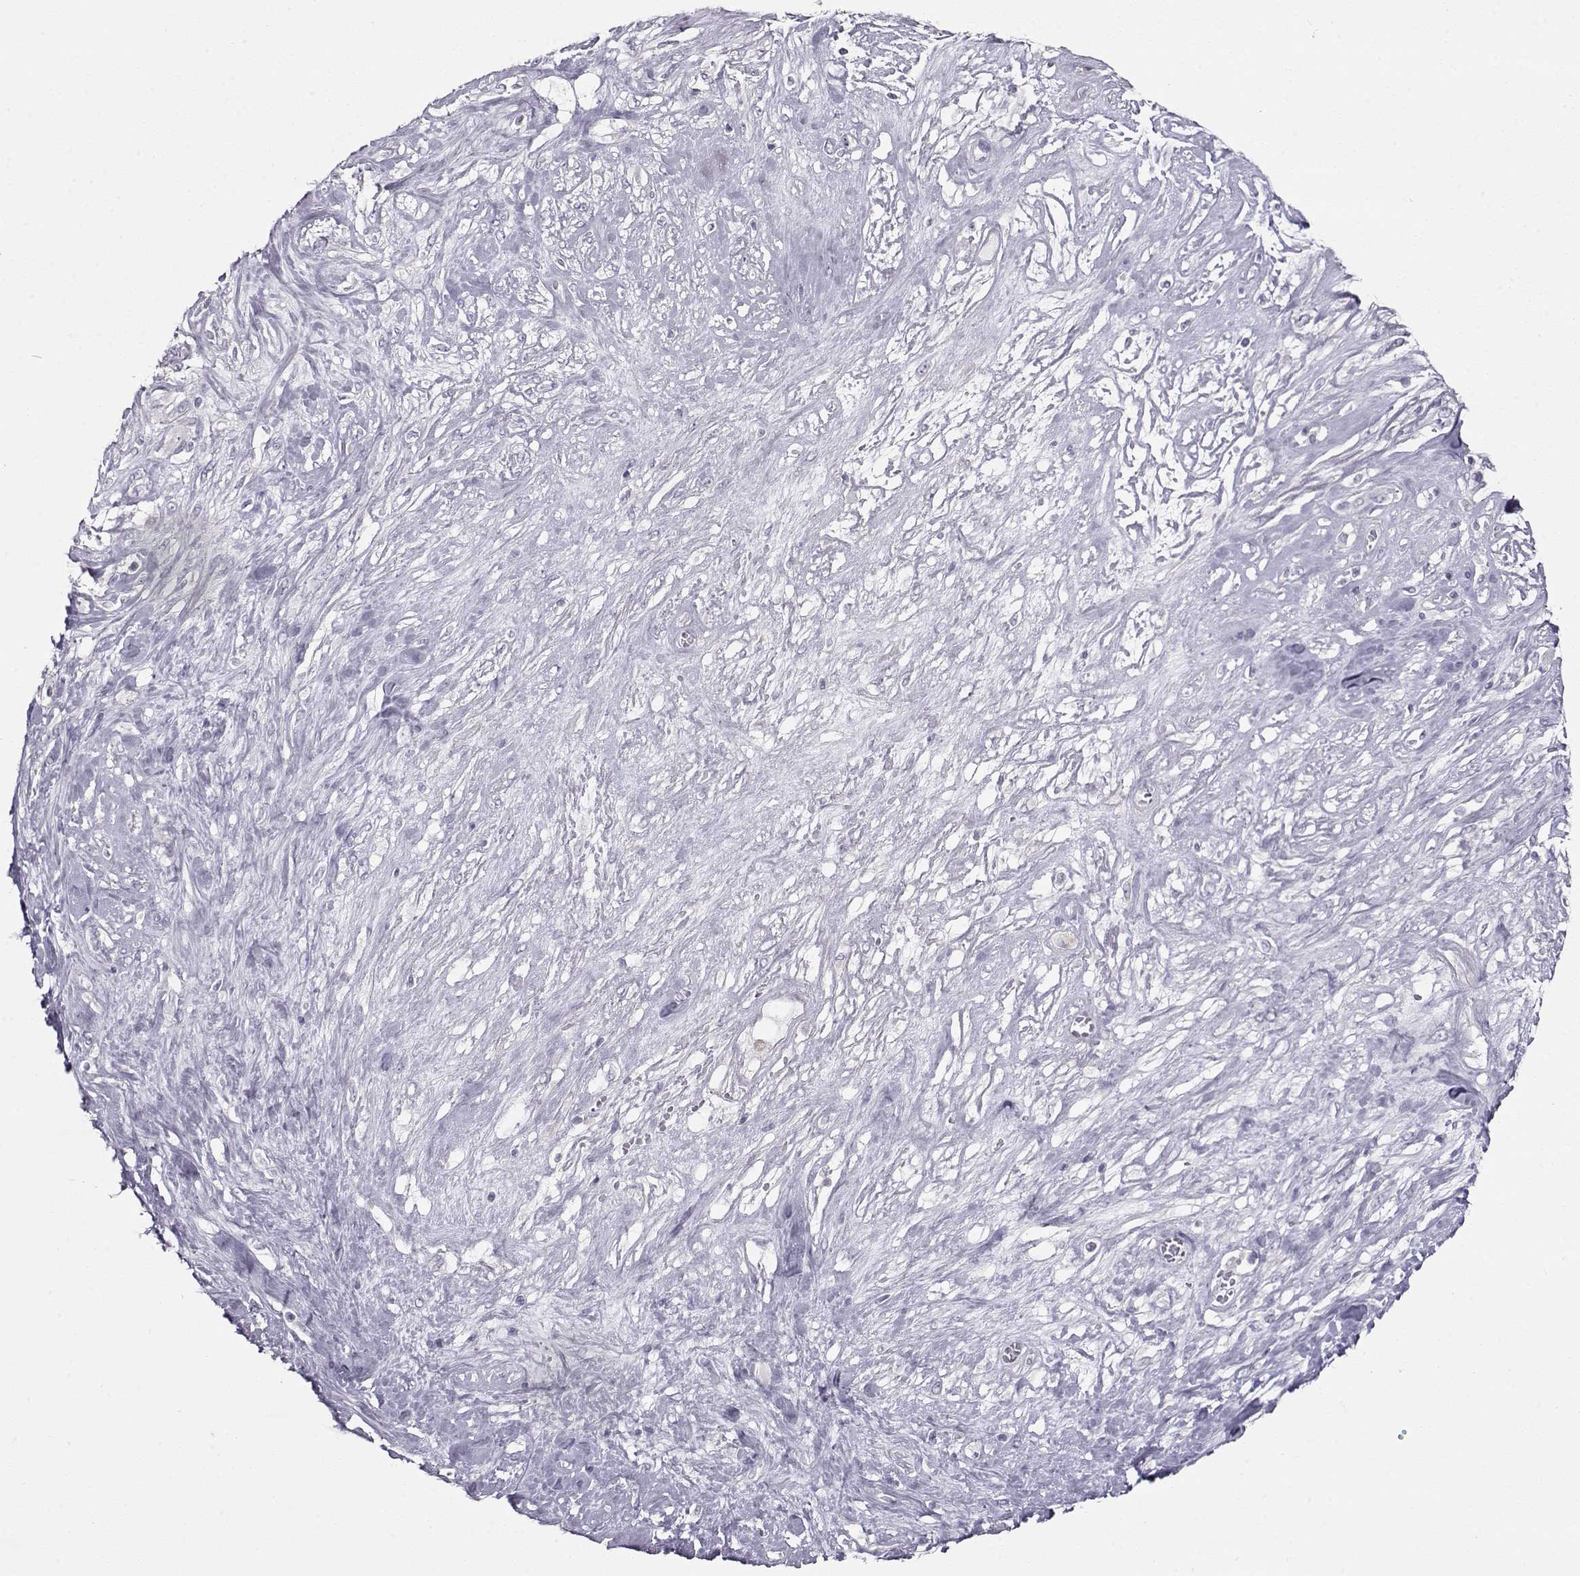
{"staining": {"intensity": "negative", "quantity": "none", "location": "none"}, "tissue": "melanoma", "cell_type": "Tumor cells", "image_type": "cancer", "snomed": [{"axis": "morphology", "description": "Malignant melanoma, NOS"}, {"axis": "topography", "description": "Skin"}], "caption": "The micrograph demonstrates no staining of tumor cells in melanoma.", "gene": "GRK1", "patient": {"sex": "female", "age": 91}}